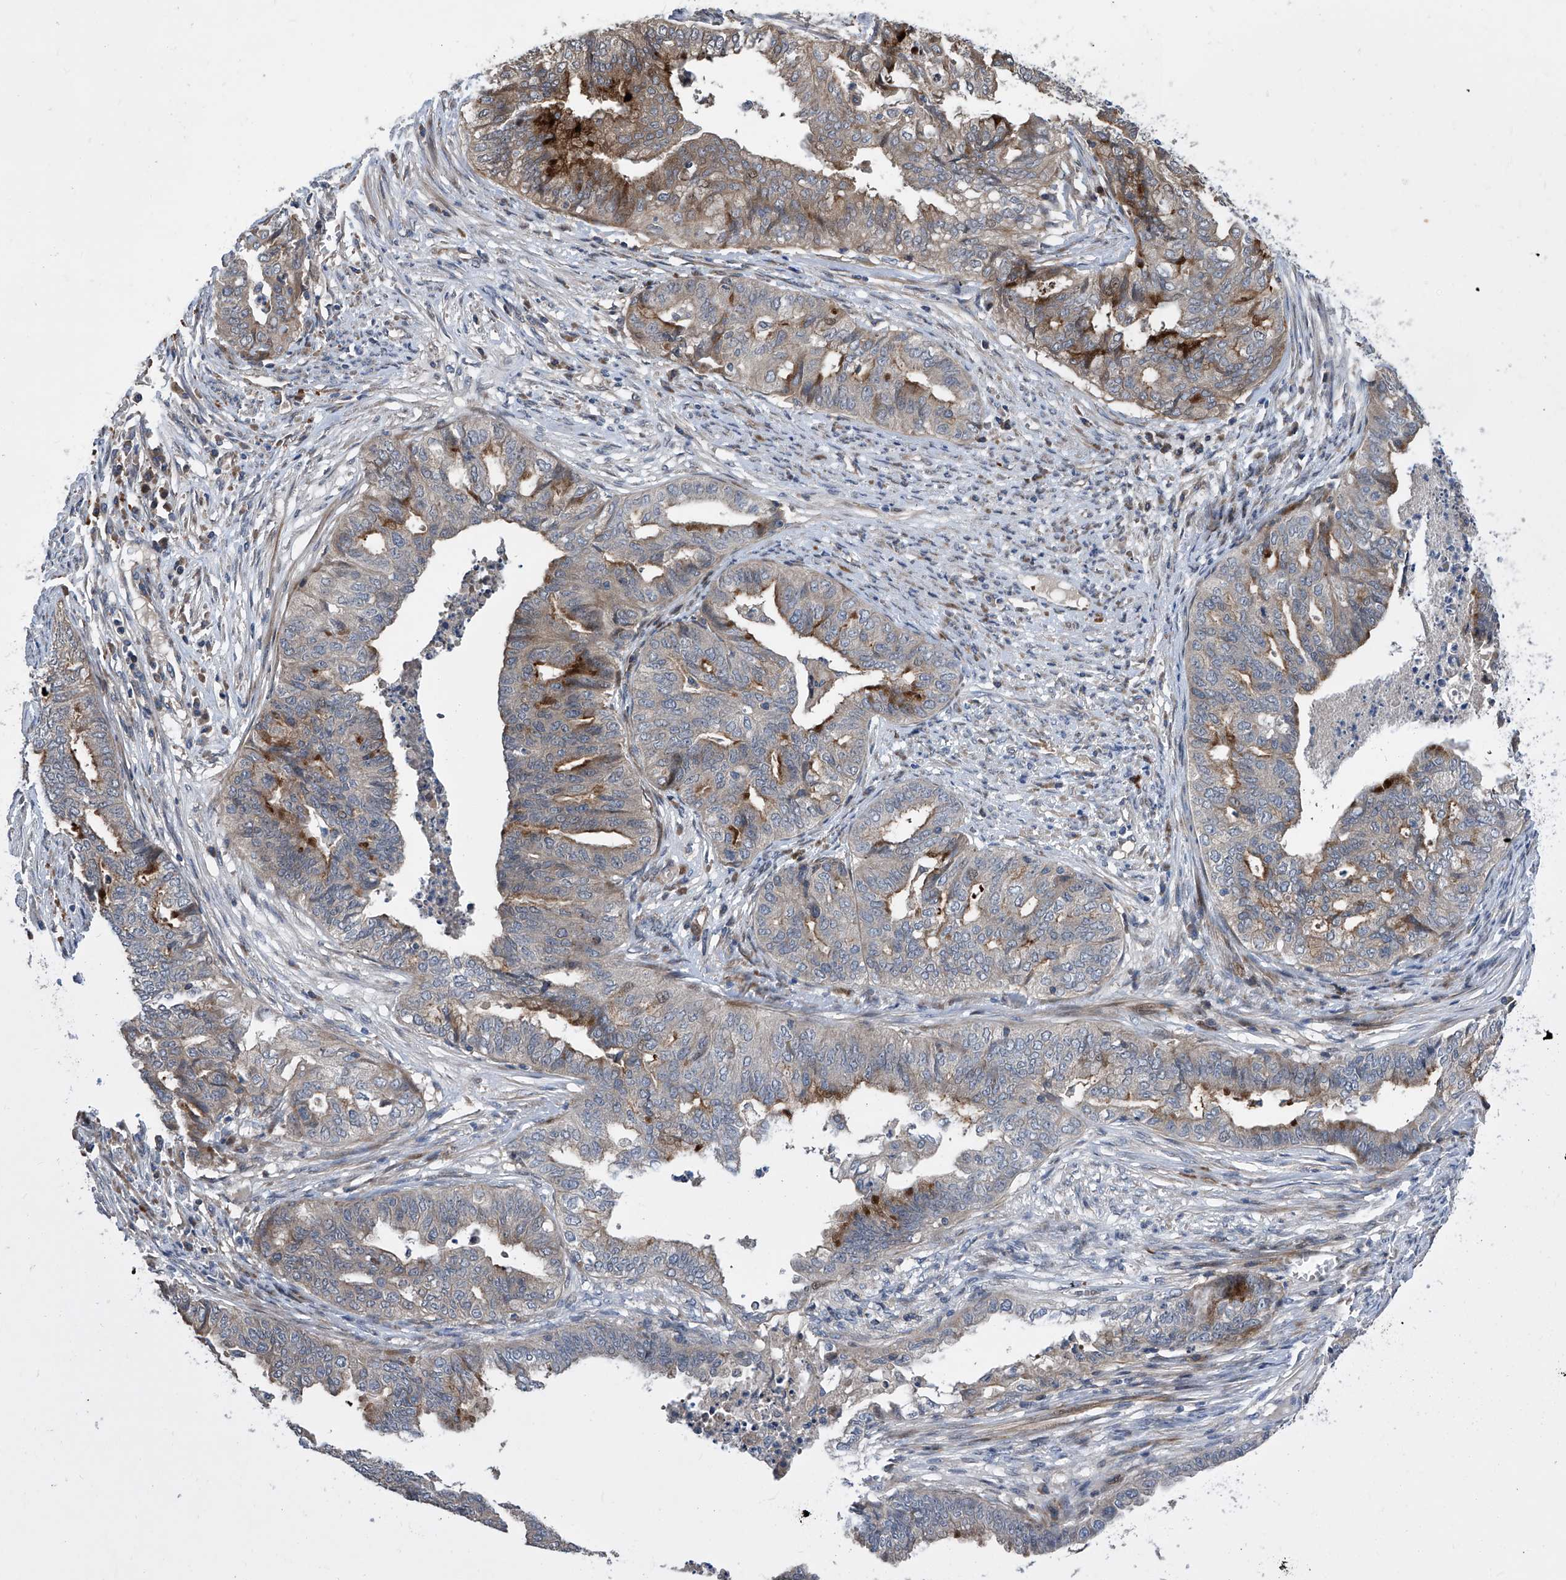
{"staining": {"intensity": "moderate", "quantity": "<25%", "location": "cytoplasmic/membranous"}, "tissue": "endometrial cancer", "cell_type": "Tumor cells", "image_type": "cancer", "snomed": [{"axis": "morphology", "description": "Adenocarcinoma, NOS"}, {"axis": "topography", "description": "Endometrium"}], "caption": "Protein positivity by IHC exhibits moderate cytoplasmic/membranous positivity in about <25% of tumor cells in adenocarcinoma (endometrial). The protein is shown in brown color, while the nuclei are stained blue.", "gene": "USF3", "patient": {"sex": "female", "age": 79}}